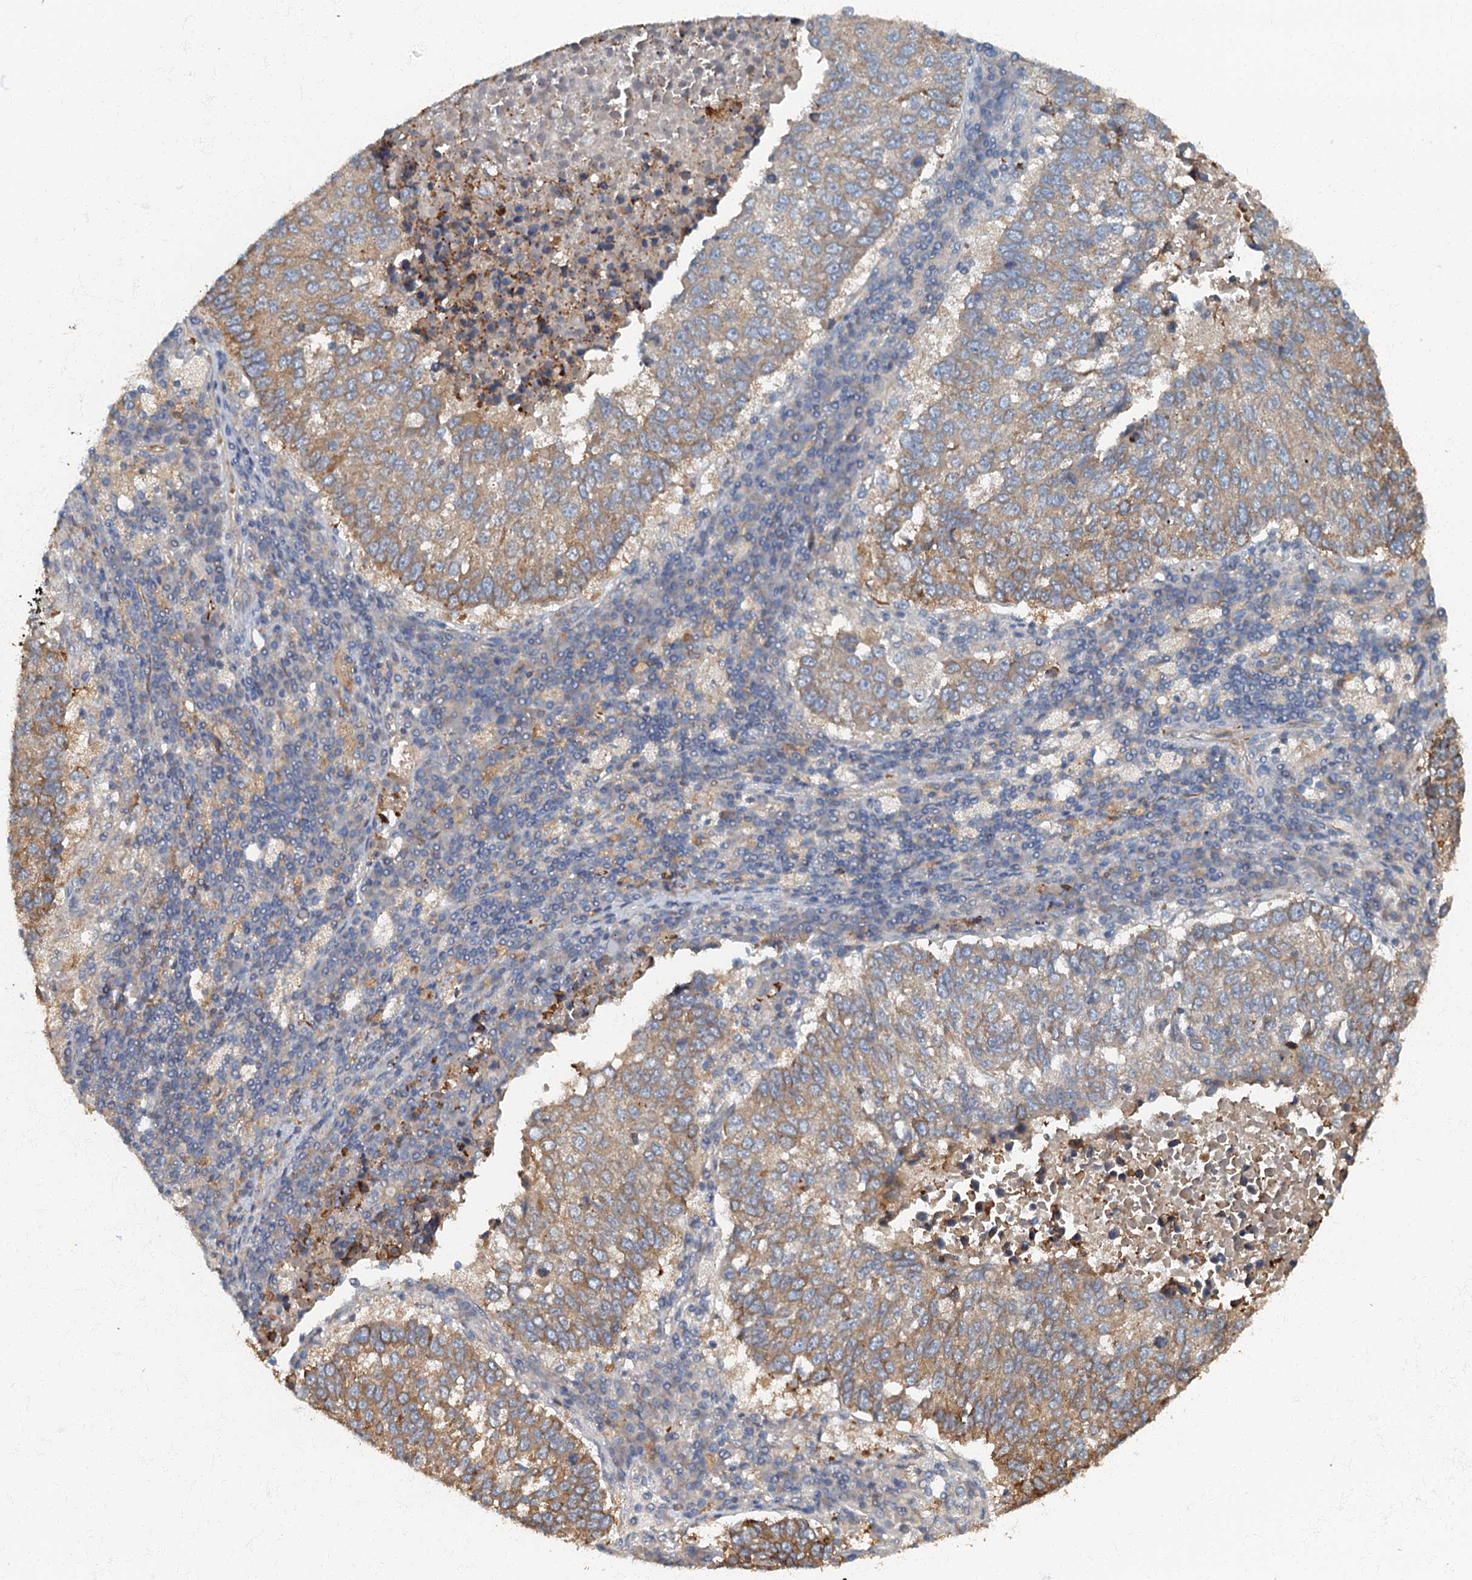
{"staining": {"intensity": "moderate", "quantity": "25%-75%", "location": "cytoplasmic/membranous"}, "tissue": "lung cancer", "cell_type": "Tumor cells", "image_type": "cancer", "snomed": [{"axis": "morphology", "description": "Squamous cell carcinoma, NOS"}, {"axis": "topography", "description": "Lung"}], "caption": "Brown immunohistochemical staining in human lung cancer displays moderate cytoplasmic/membranous staining in about 25%-75% of tumor cells. The staining was performed using DAB (3,3'-diaminobenzidine), with brown indicating positive protein expression. Nuclei are stained blue with hematoxylin.", "gene": "ARL11", "patient": {"sex": "male", "age": 73}}